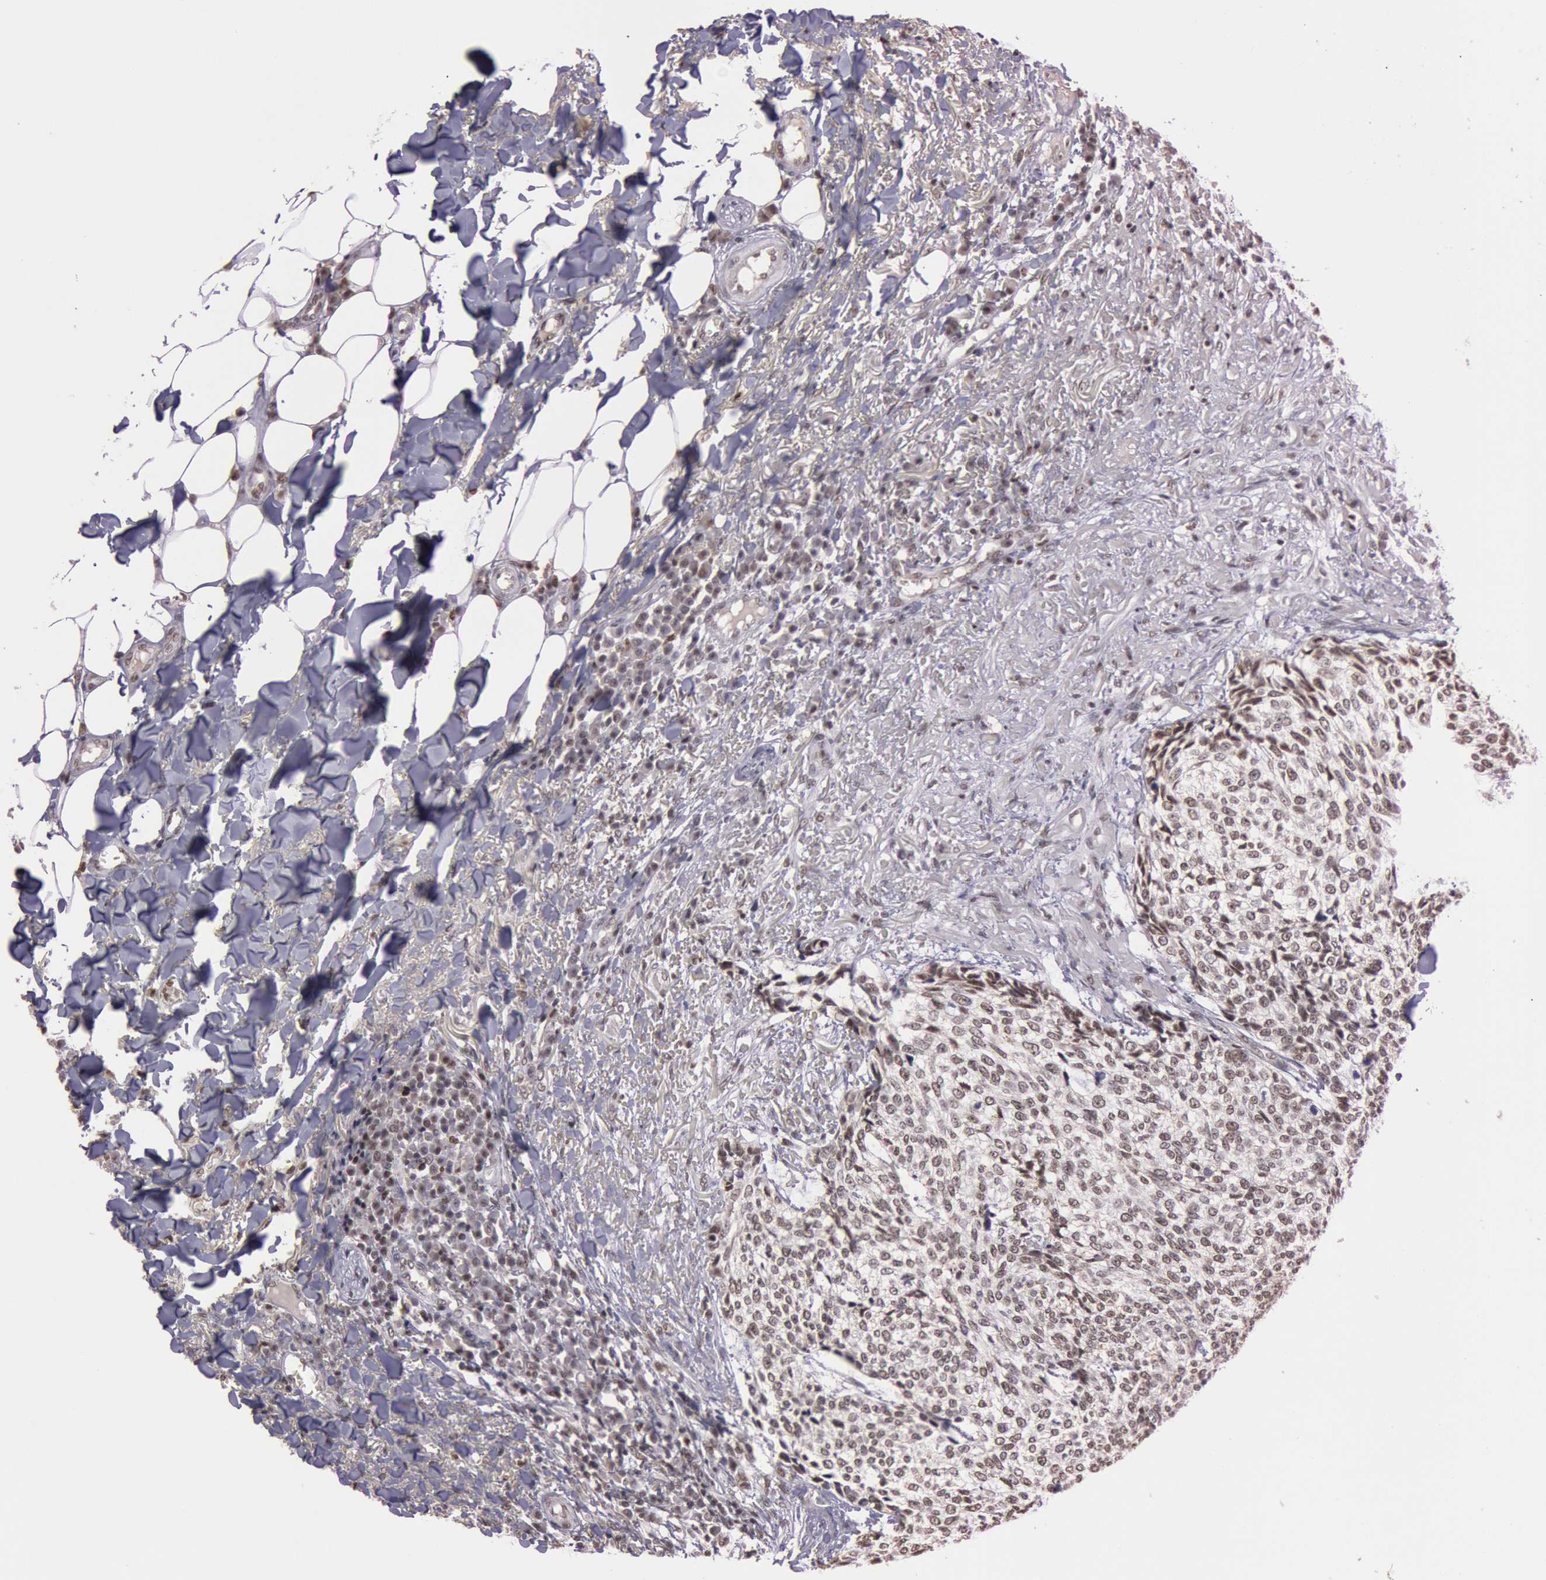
{"staining": {"intensity": "weak", "quantity": "25%-75%", "location": "nuclear"}, "tissue": "skin cancer", "cell_type": "Tumor cells", "image_type": "cancer", "snomed": [{"axis": "morphology", "description": "Basal cell carcinoma"}, {"axis": "topography", "description": "Skin"}], "caption": "Basal cell carcinoma (skin) stained with immunohistochemistry exhibits weak nuclear positivity in about 25%-75% of tumor cells.", "gene": "TASL", "patient": {"sex": "female", "age": 89}}